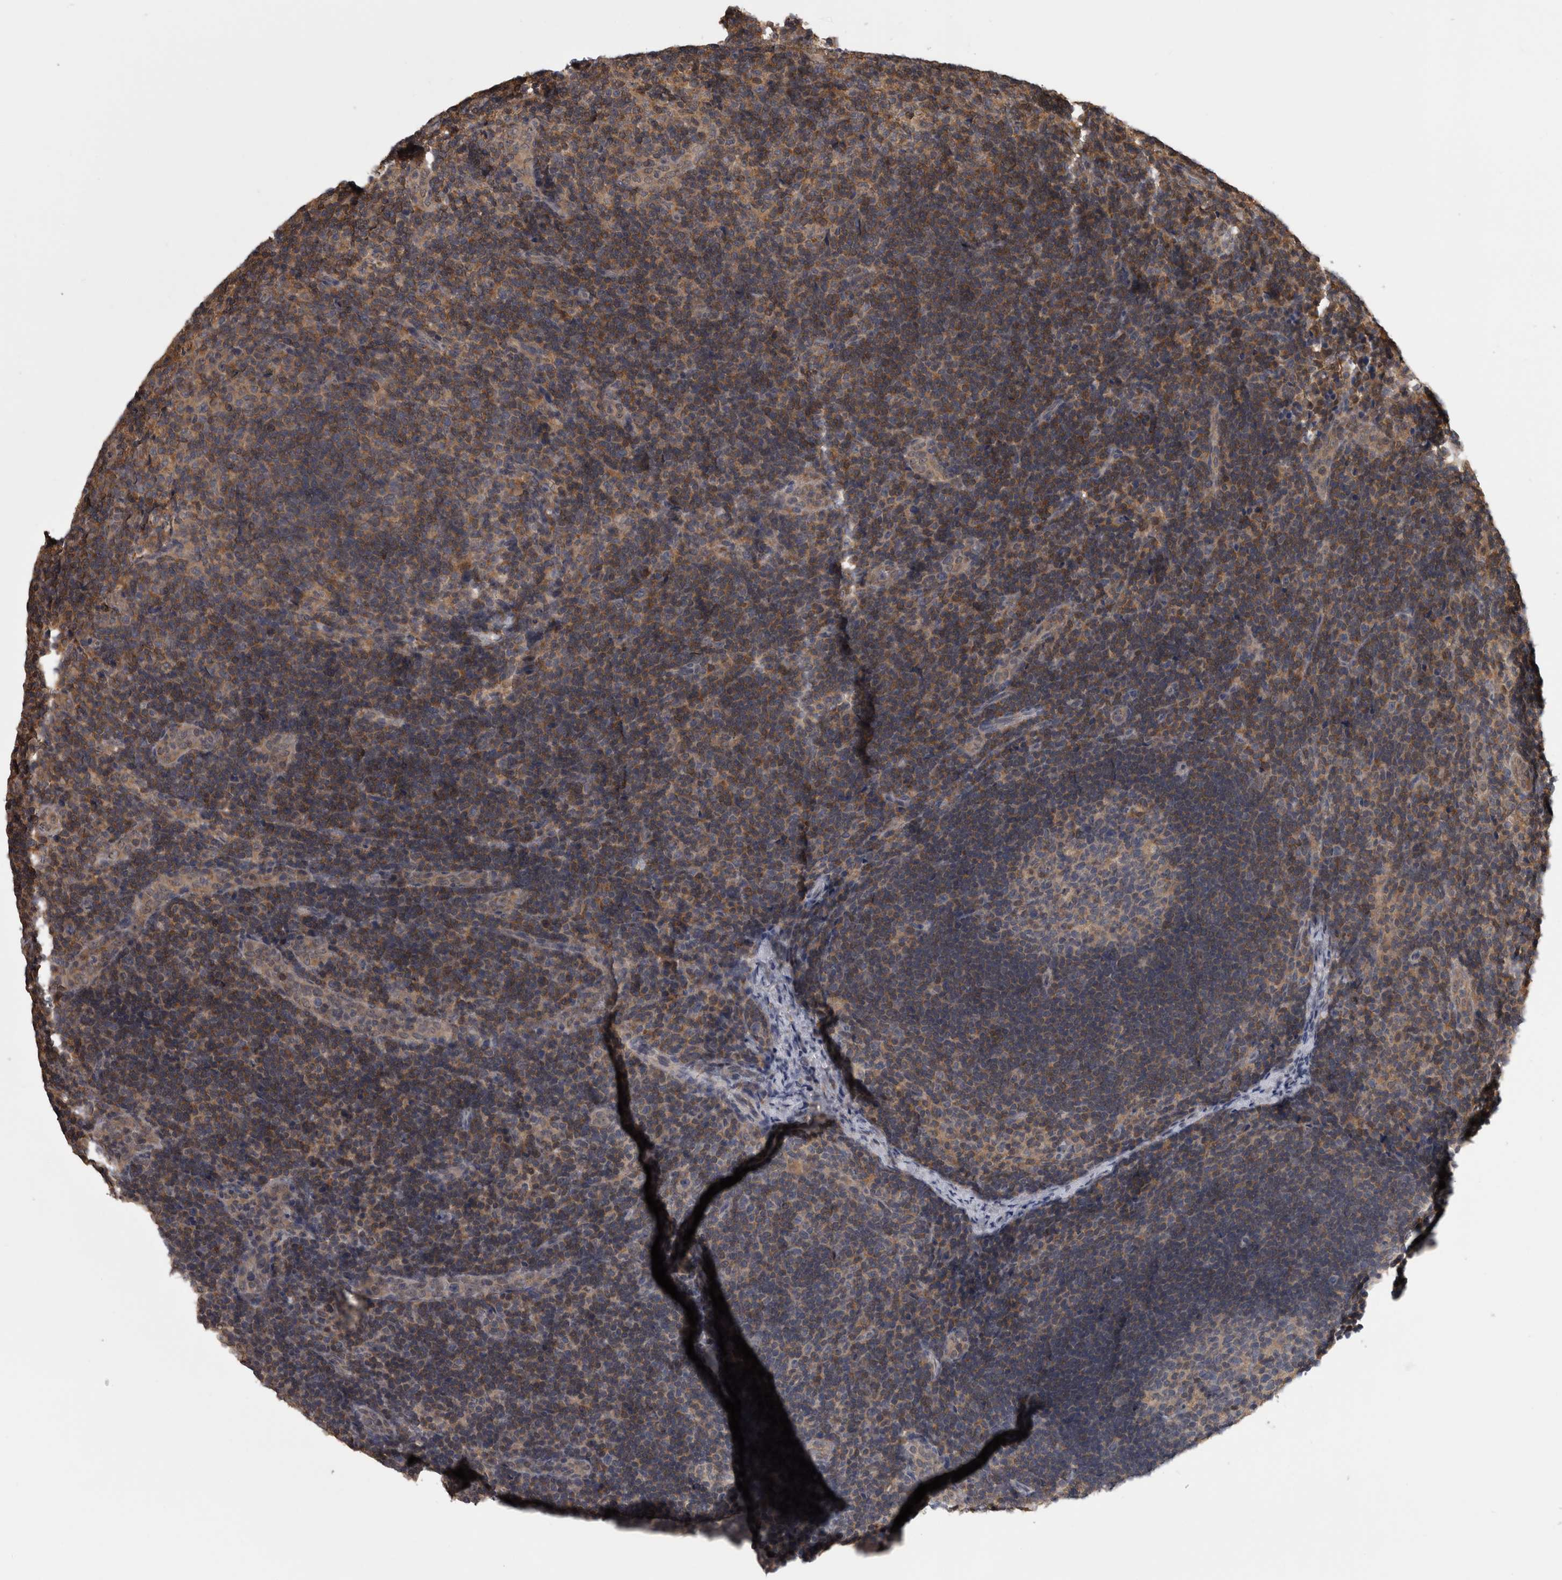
{"staining": {"intensity": "weak", "quantity": "25%-75%", "location": "cytoplasmic/membranous"}, "tissue": "lymph node", "cell_type": "Germinal center cells", "image_type": "normal", "snomed": [{"axis": "morphology", "description": "Normal tissue, NOS"}, {"axis": "topography", "description": "Lymph node"}], "caption": "This image displays benign lymph node stained with immunohistochemistry (IHC) to label a protein in brown. The cytoplasmic/membranous of germinal center cells show weak positivity for the protein. Nuclei are counter-stained blue.", "gene": "APRT", "patient": {"sex": "female", "age": 22}}